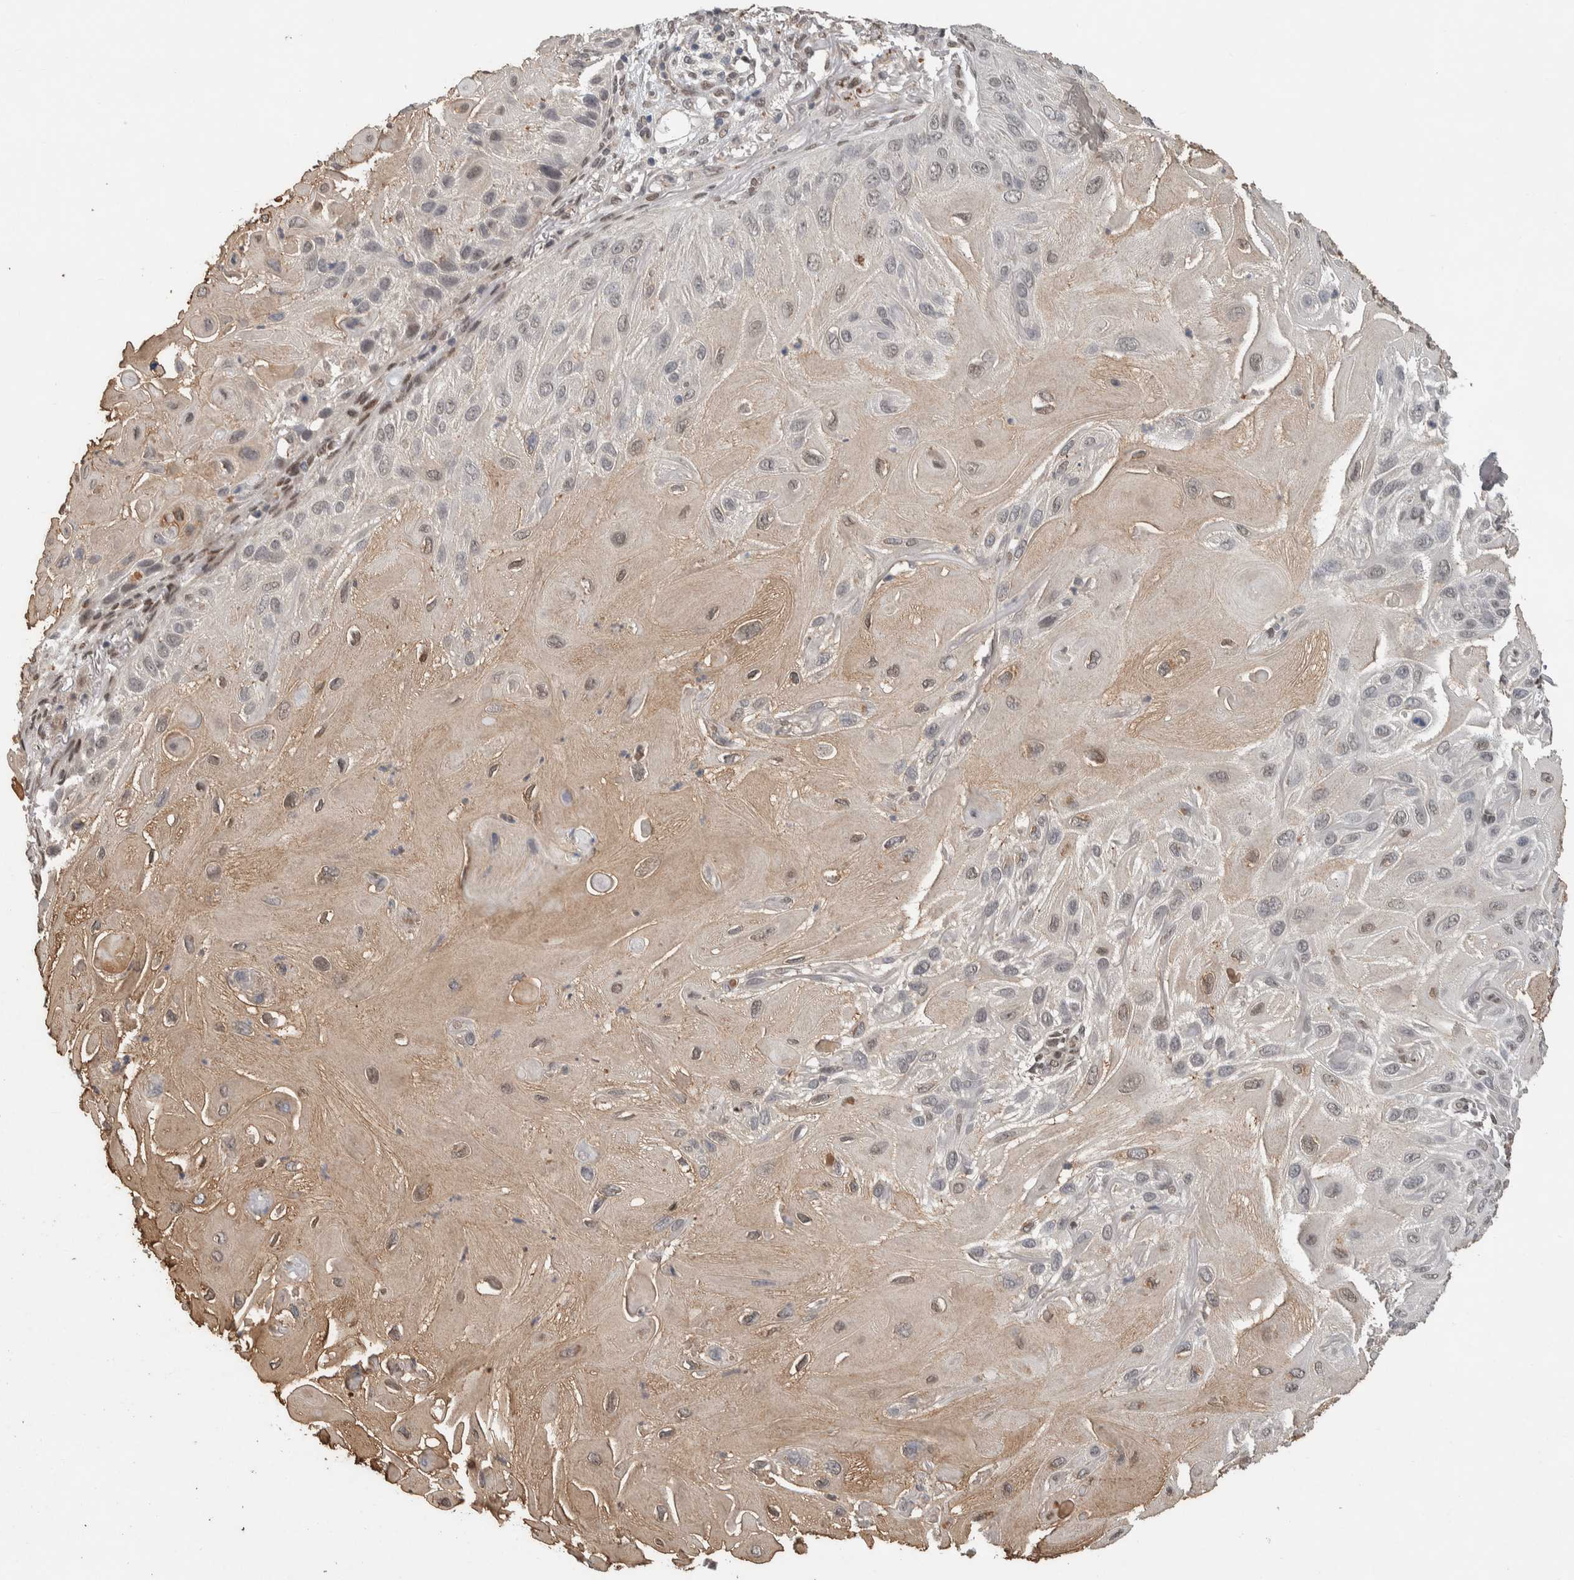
{"staining": {"intensity": "weak", "quantity": "25%-75%", "location": "cytoplasmic/membranous"}, "tissue": "skin cancer", "cell_type": "Tumor cells", "image_type": "cancer", "snomed": [{"axis": "morphology", "description": "Squamous cell carcinoma, NOS"}, {"axis": "topography", "description": "Skin"}], "caption": "IHC image of neoplastic tissue: skin squamous cell carcinoma stained using immunohistochemistry (IHC) demonstrates low levels of weak protein expression localized specifically in the cytoplasmic/membranous of tumor cells, appearing as a cytoplasmic/membranous brown color.", "gene": "CYSRT1", "patient": {"sex": "female", "age": 77}}